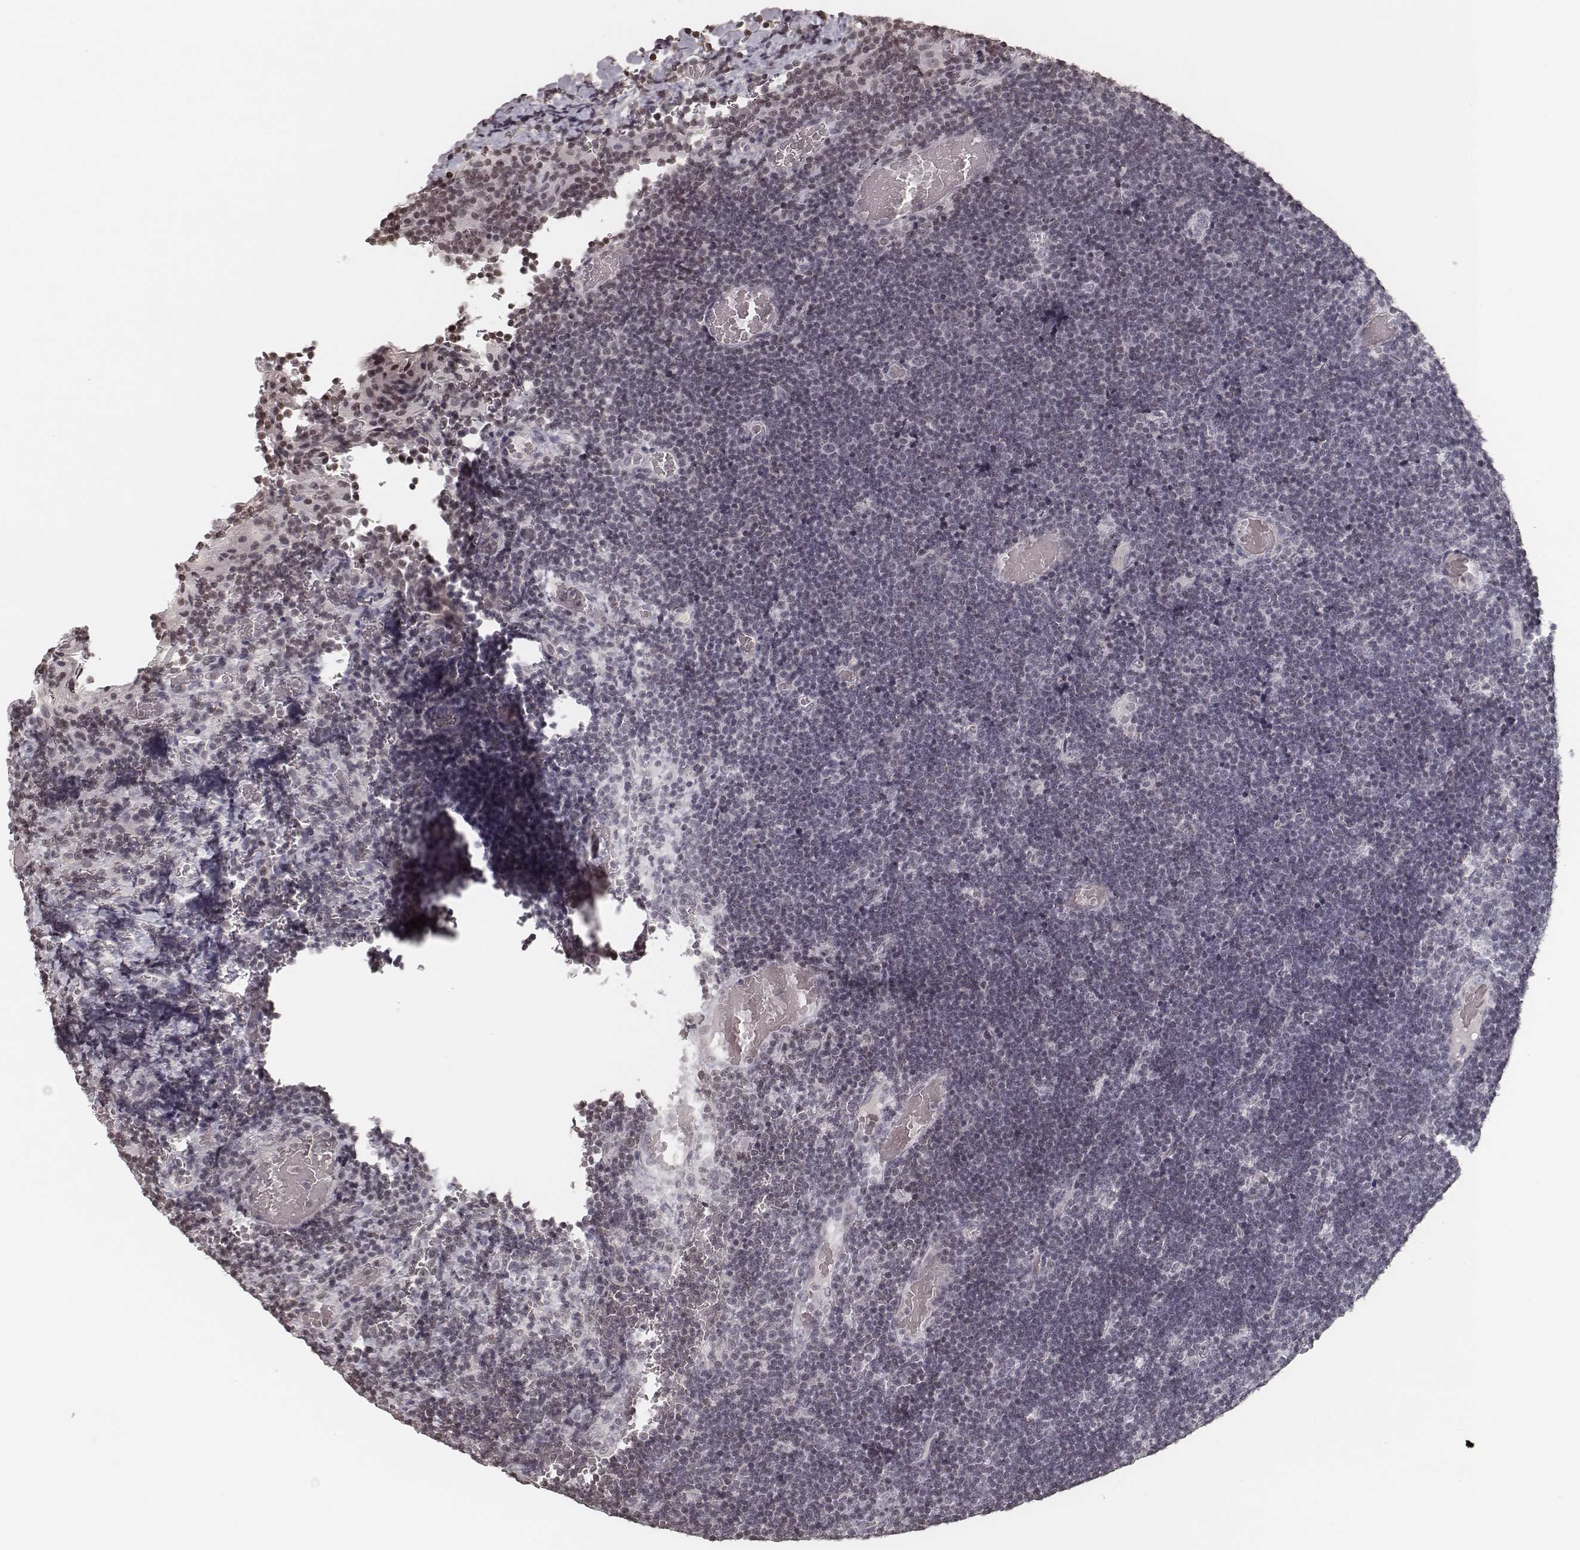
{"staining": {"intensity": "negative", "quantity": "none", "location": "none"}, "tissue": "lymphoma", "cell_type": "Tumor cells", "image_type": "cancer", "snomed": [{"axis": "morphology", "description": "Malignant lymphoma, non-Hodgkin's type, Low grade"}, {"axis": "topography", "description": "Brain"}], "caption": "Image shows no significant protein expression in tumor cells of low-grade malignant lymphoma, non-Hodgkin's type.", "gene": "HMGA2", "patient": {"sex": "female", "age": 66}}